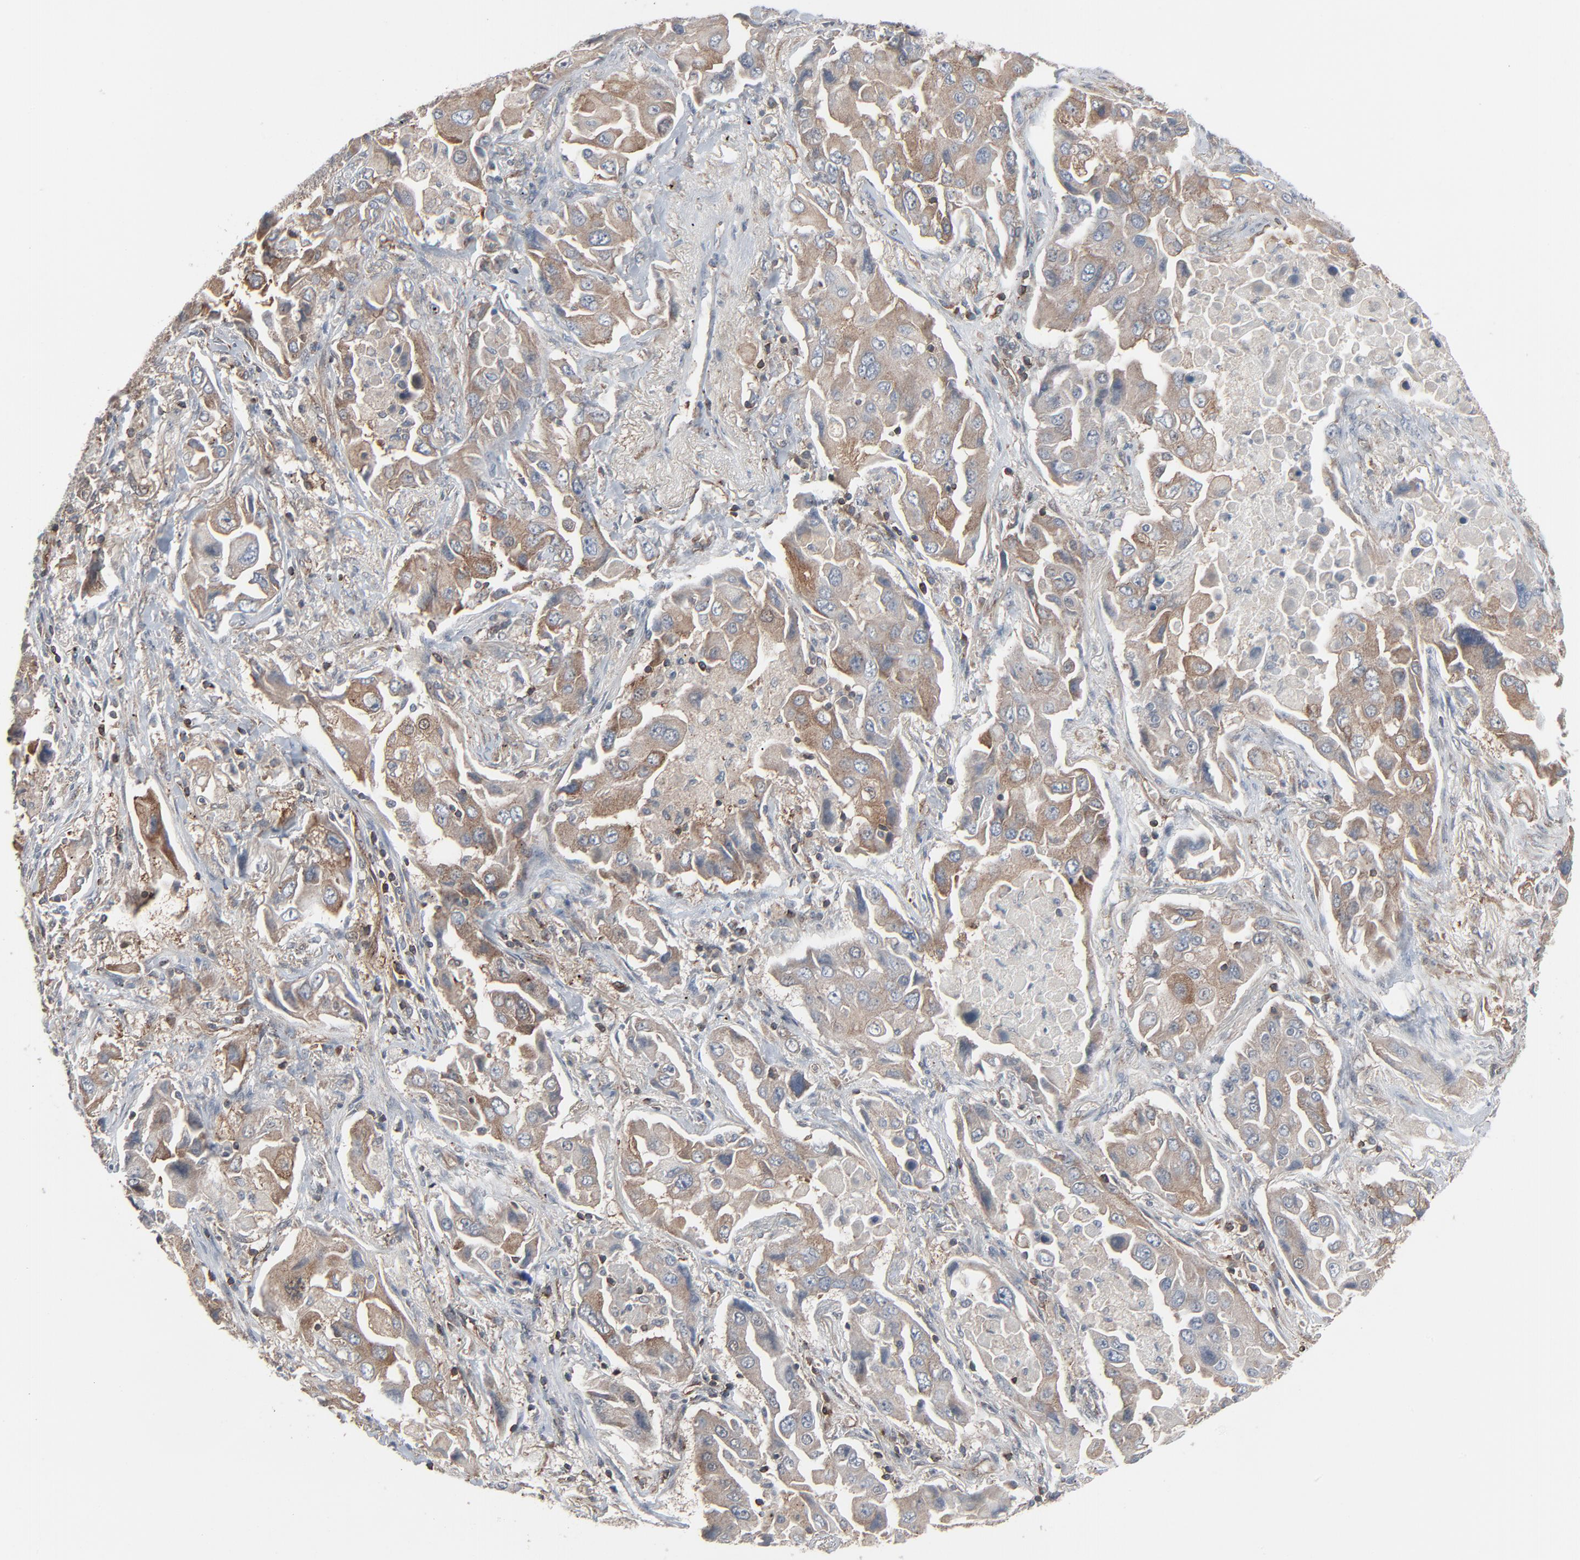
{"staining": {"intensity": "weak", "quantity": "<25%", "location": "cytoplasmic/membranous"}, "tissue": "lung cancer", "cell_type": "Tumor cells", "image_type": "cancer", "snomed": [{"axis": "morphology", "description": "Adenocarcinoma, NOS"}, {"axis": "topography", "description": "Lung"}], "caption": "Immunohistochemistry (IHC) of lung cancer (adenocarcinoma) shows no staining in tumor cells.", "gene": "OPTN", "patient": {"sex": "female", "age": 65}}